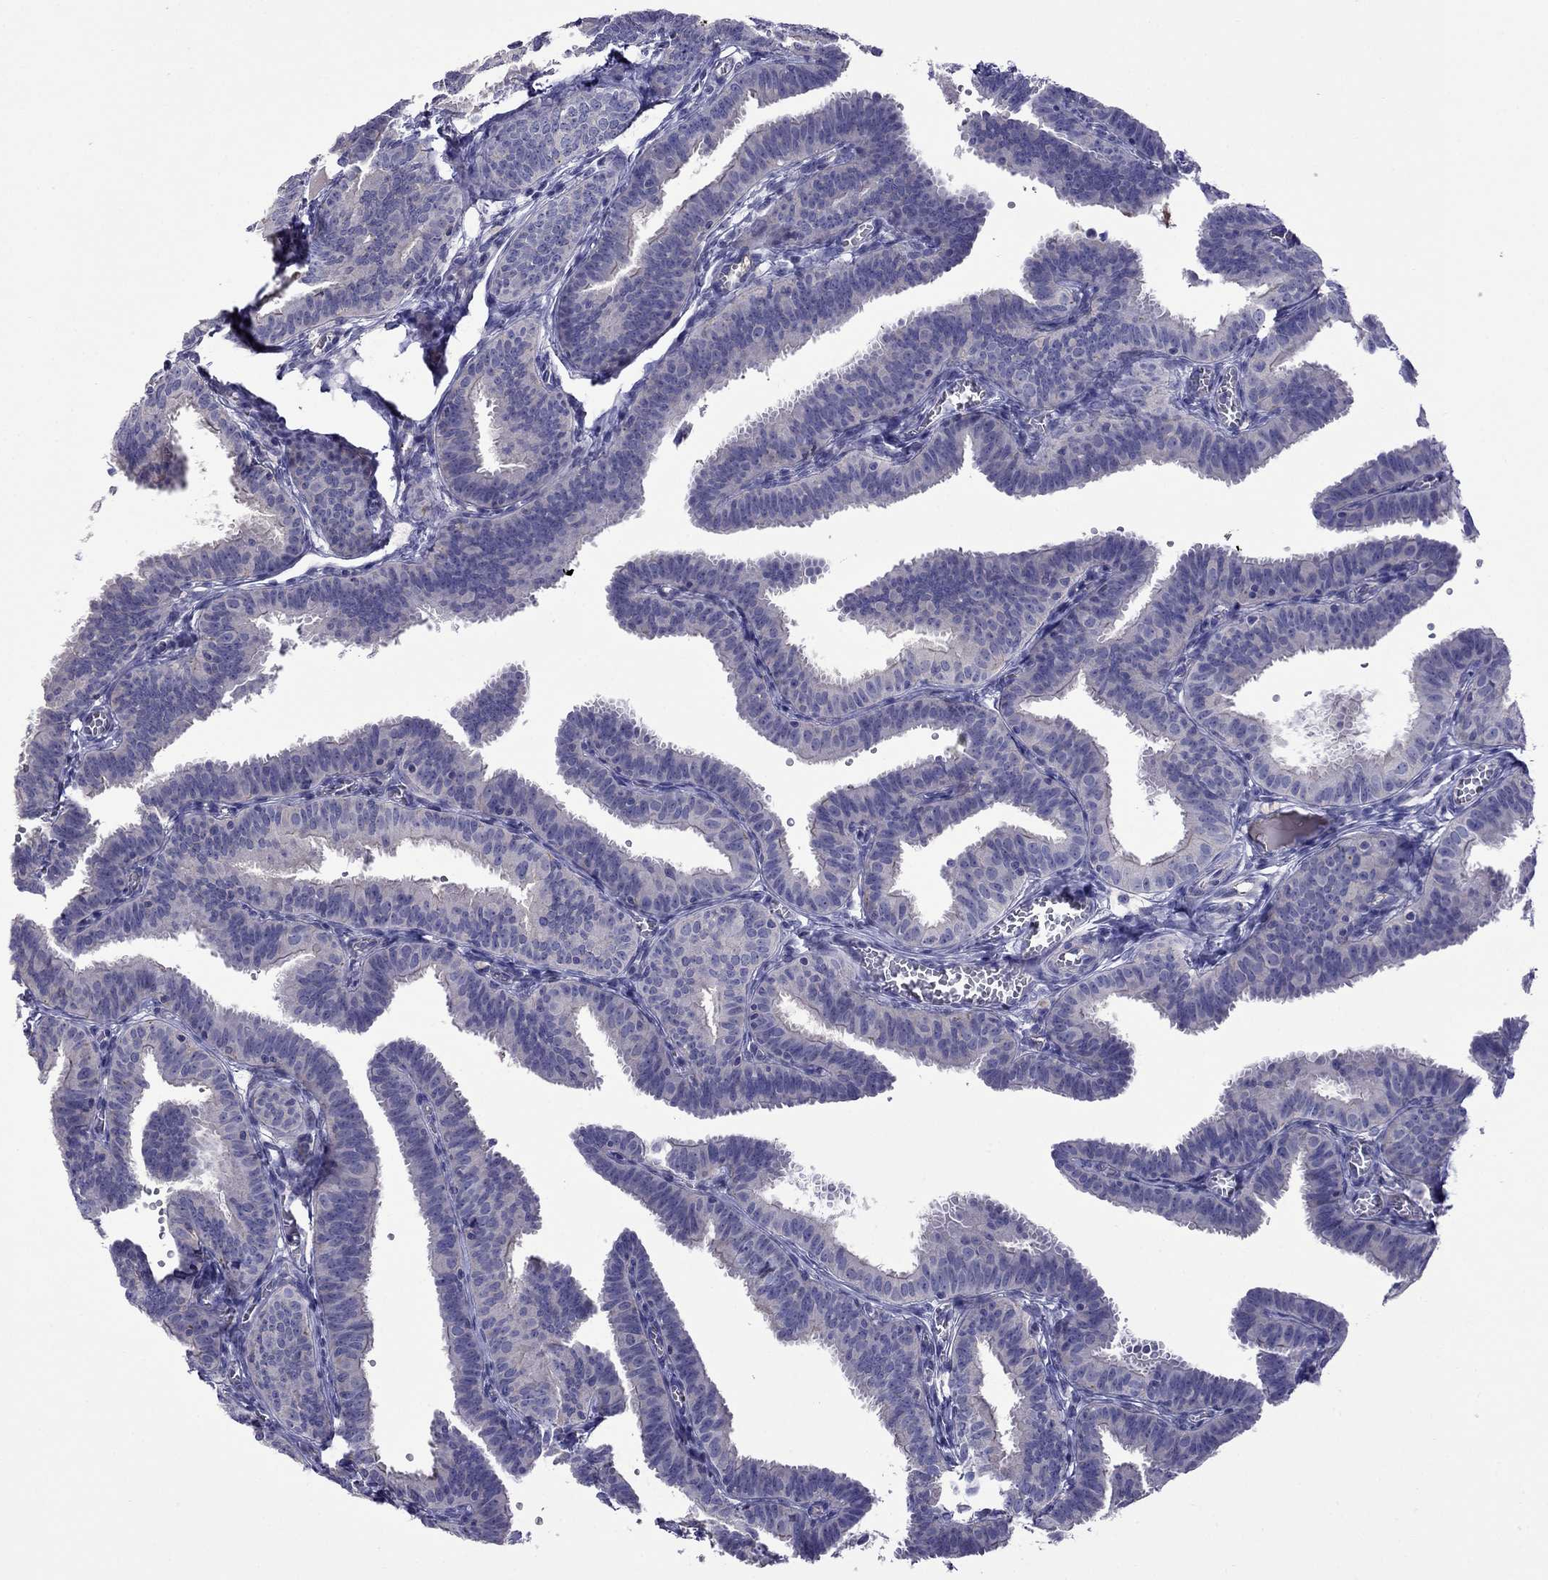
{"staining": {"intensity": "negative", "quantity": "none", "location": "none"}, "tissue": "fallopian tube", "cell_type": "Glandular cells", "image_type": "normal", "snomed": [{"axis": "morphology", "description": "Normal tissue, NOS"}, {"axis": "topography", "description": "Fallopian tube"}], "caption": "Micrograph shows no significant protein staining in glandular cells of normal fallopian tube. Nuclei are stained in blue.", "gene": "STAR", "patient": {"sex": "female", "age": 25}}